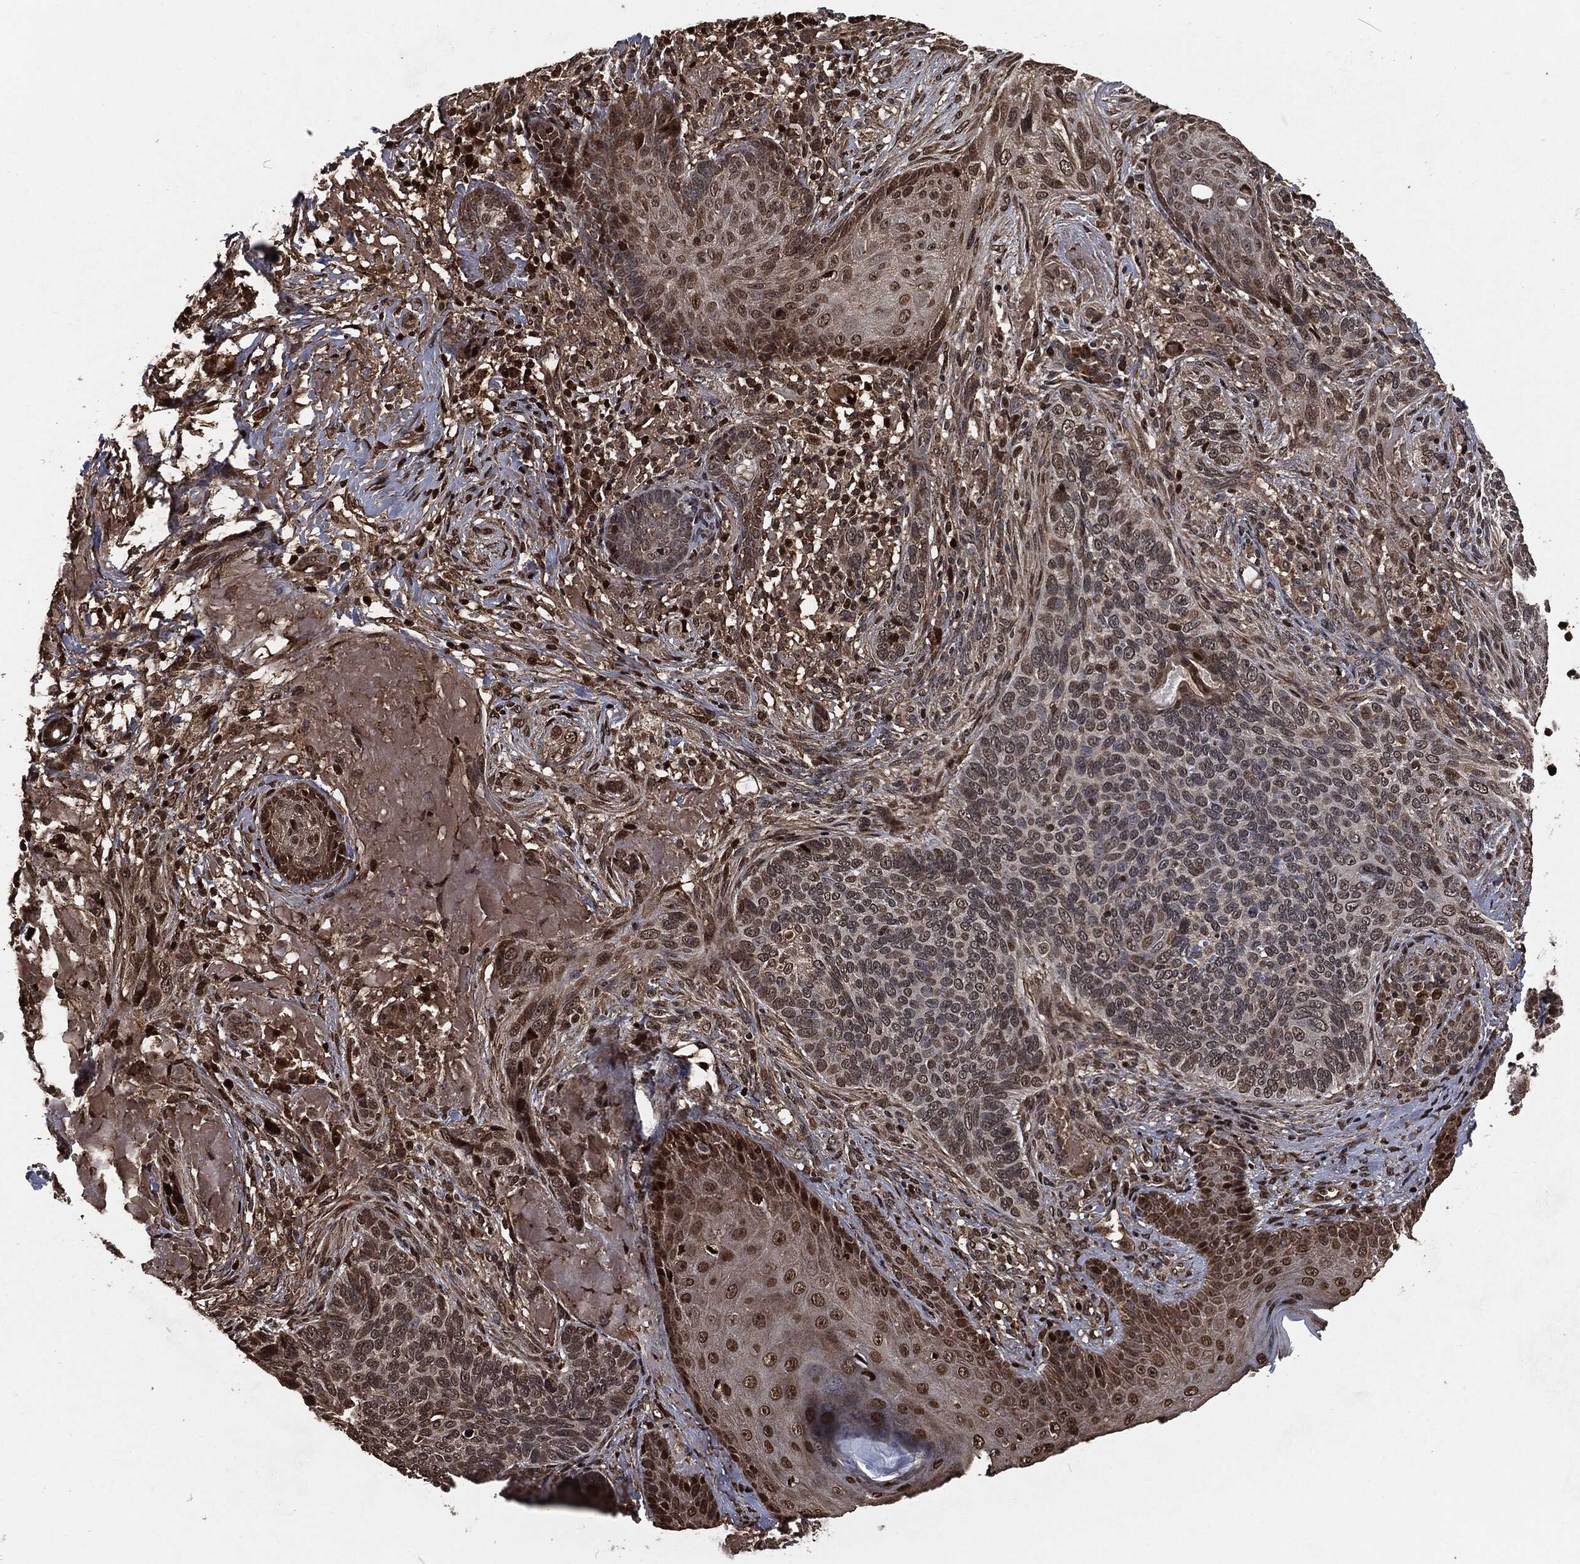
{"staining": {"intensity": "strong", "quantity": "<25%", "location": "nuclear"}, "tissue": "skin cancer", "cell_type": "Tumor cells", "image_type": "cancer", "snomed": [{"axis": "morphology", "description": "Basal cell carcinoma"}, {"axis": "topography", "description": "Skin"}], "caption": "Immunohistochemical staining of human basal cell carcinoma (skin) displays medium levels of strong nuclear staining in about <25% of tumor cells. (DAB = brown stain, brightfield microscopy at high magnification).", "gene": "SNAI1", "patient": {"sex": "male", "age": 91}}